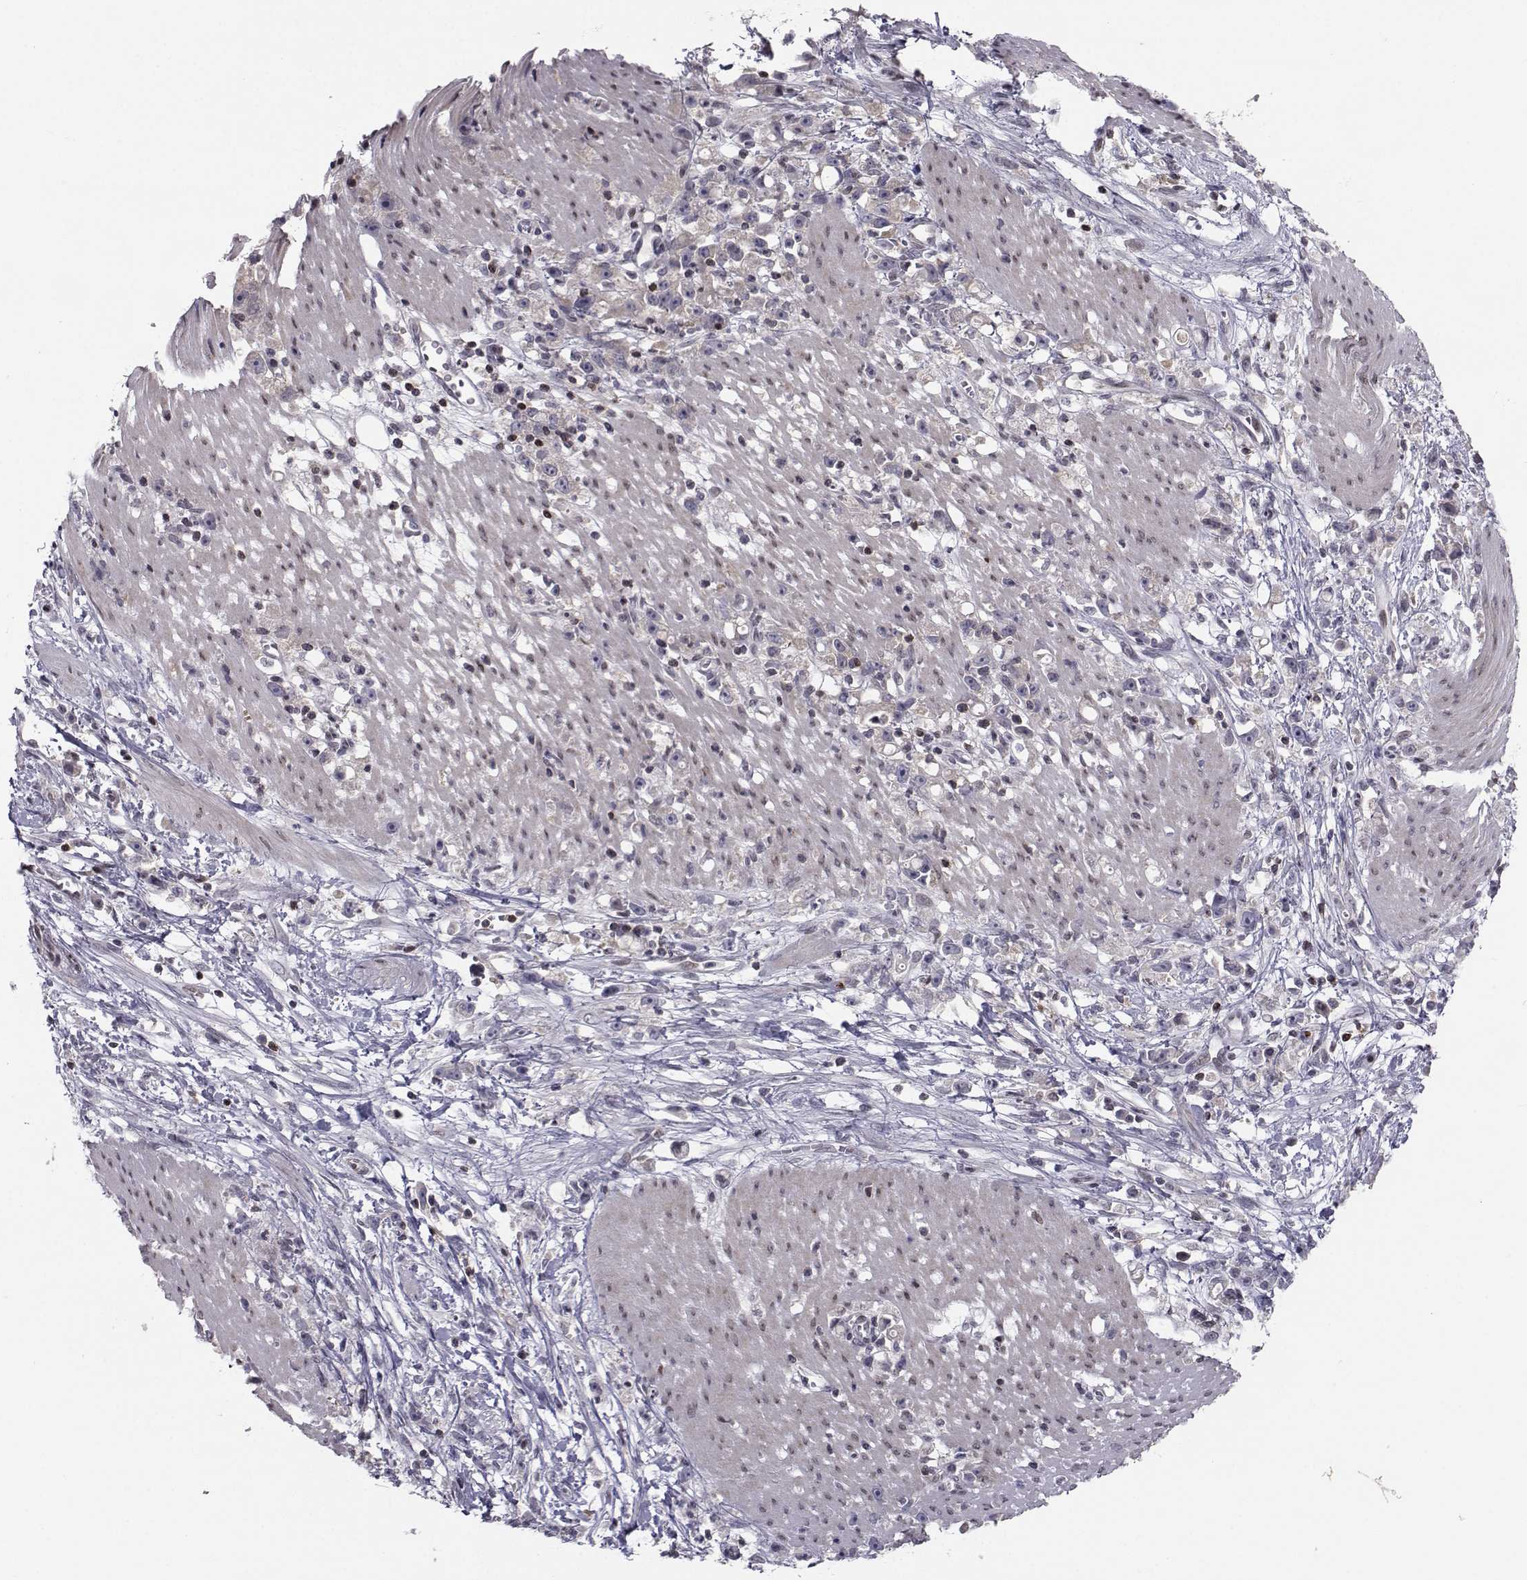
{"staining": {"intensity": "weak", "quantity": ">75%", "location": "cytoplasmic/membranous"}, "tissue": "stomach cancer", "cell_type": "Tumor cells", "image_type": "cancer", "snomed": [{"axis": "morphology", "description": "Adenocarcinoma, NOS"}, {"axis": "topography", "description": "Stomach"}], "caption": "This micrograph shows immunohistochemistry staining of human stomach cancer (adenocarcinoma), with low weak cytoplasmic/membranous staining in about >75% of tumor cells.", "gene": "PCP4L1", "patient": {"sex": "female", "age": 59}}